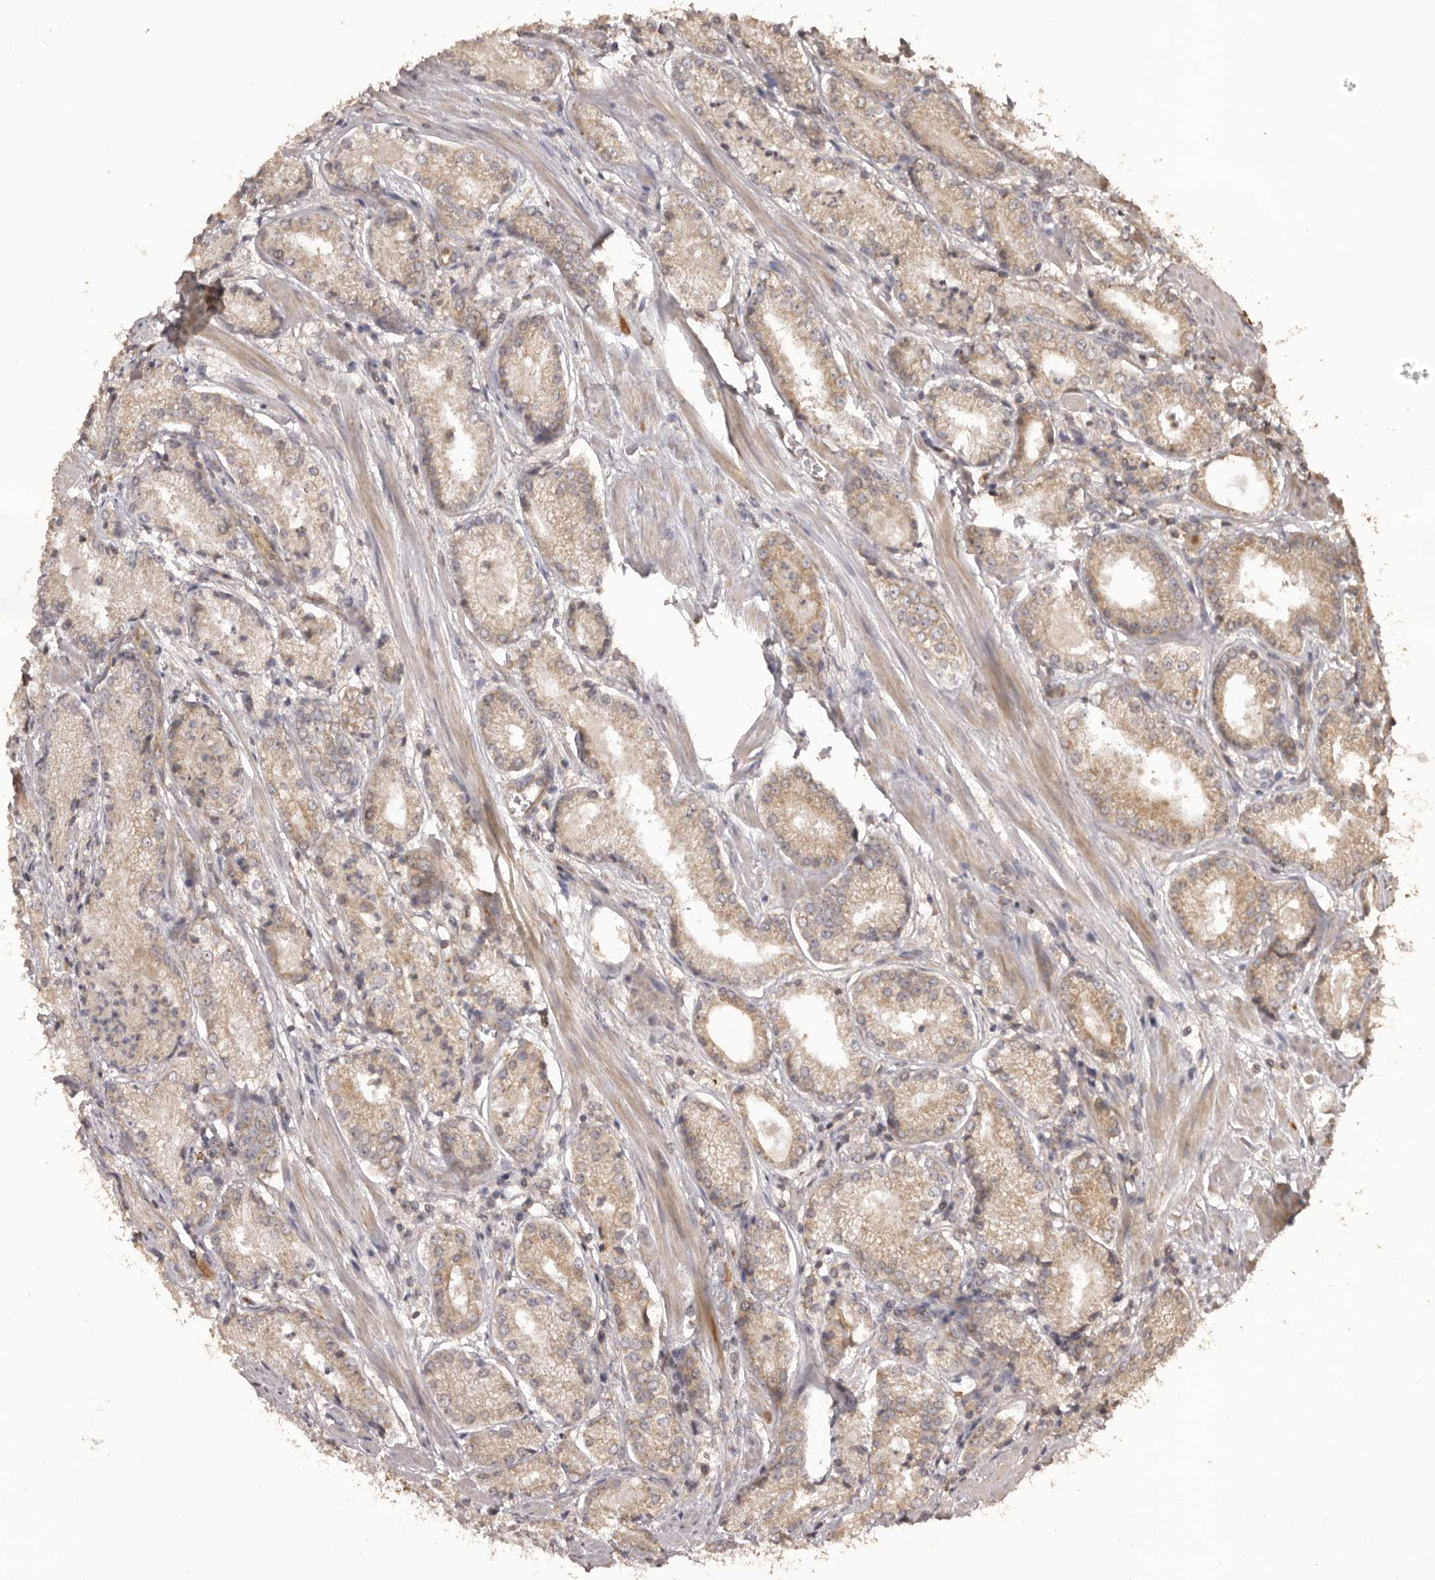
{"staining": {"intensity": "weak", "quantity": ">75%", "location": "cytoplasmic/membranous"}, "tissue": "prostate cancer", "cell_type": "Tumor cells", "image_type": "cancer", "snomed": [{"axis": "morphology", "description": "Adenocarcinoma, Low grade"}, {"axis": "topography", "description": "Prostate"}], "caption": "IHC (DAB) staining of human prostate low-grade adenocarcinoma demonstrates weak cytoplasmic/membranous protein positivity in about >75% of tumor cells.", "gene": "QRSL1", "patient": {"sex": "male", "age": 54}}